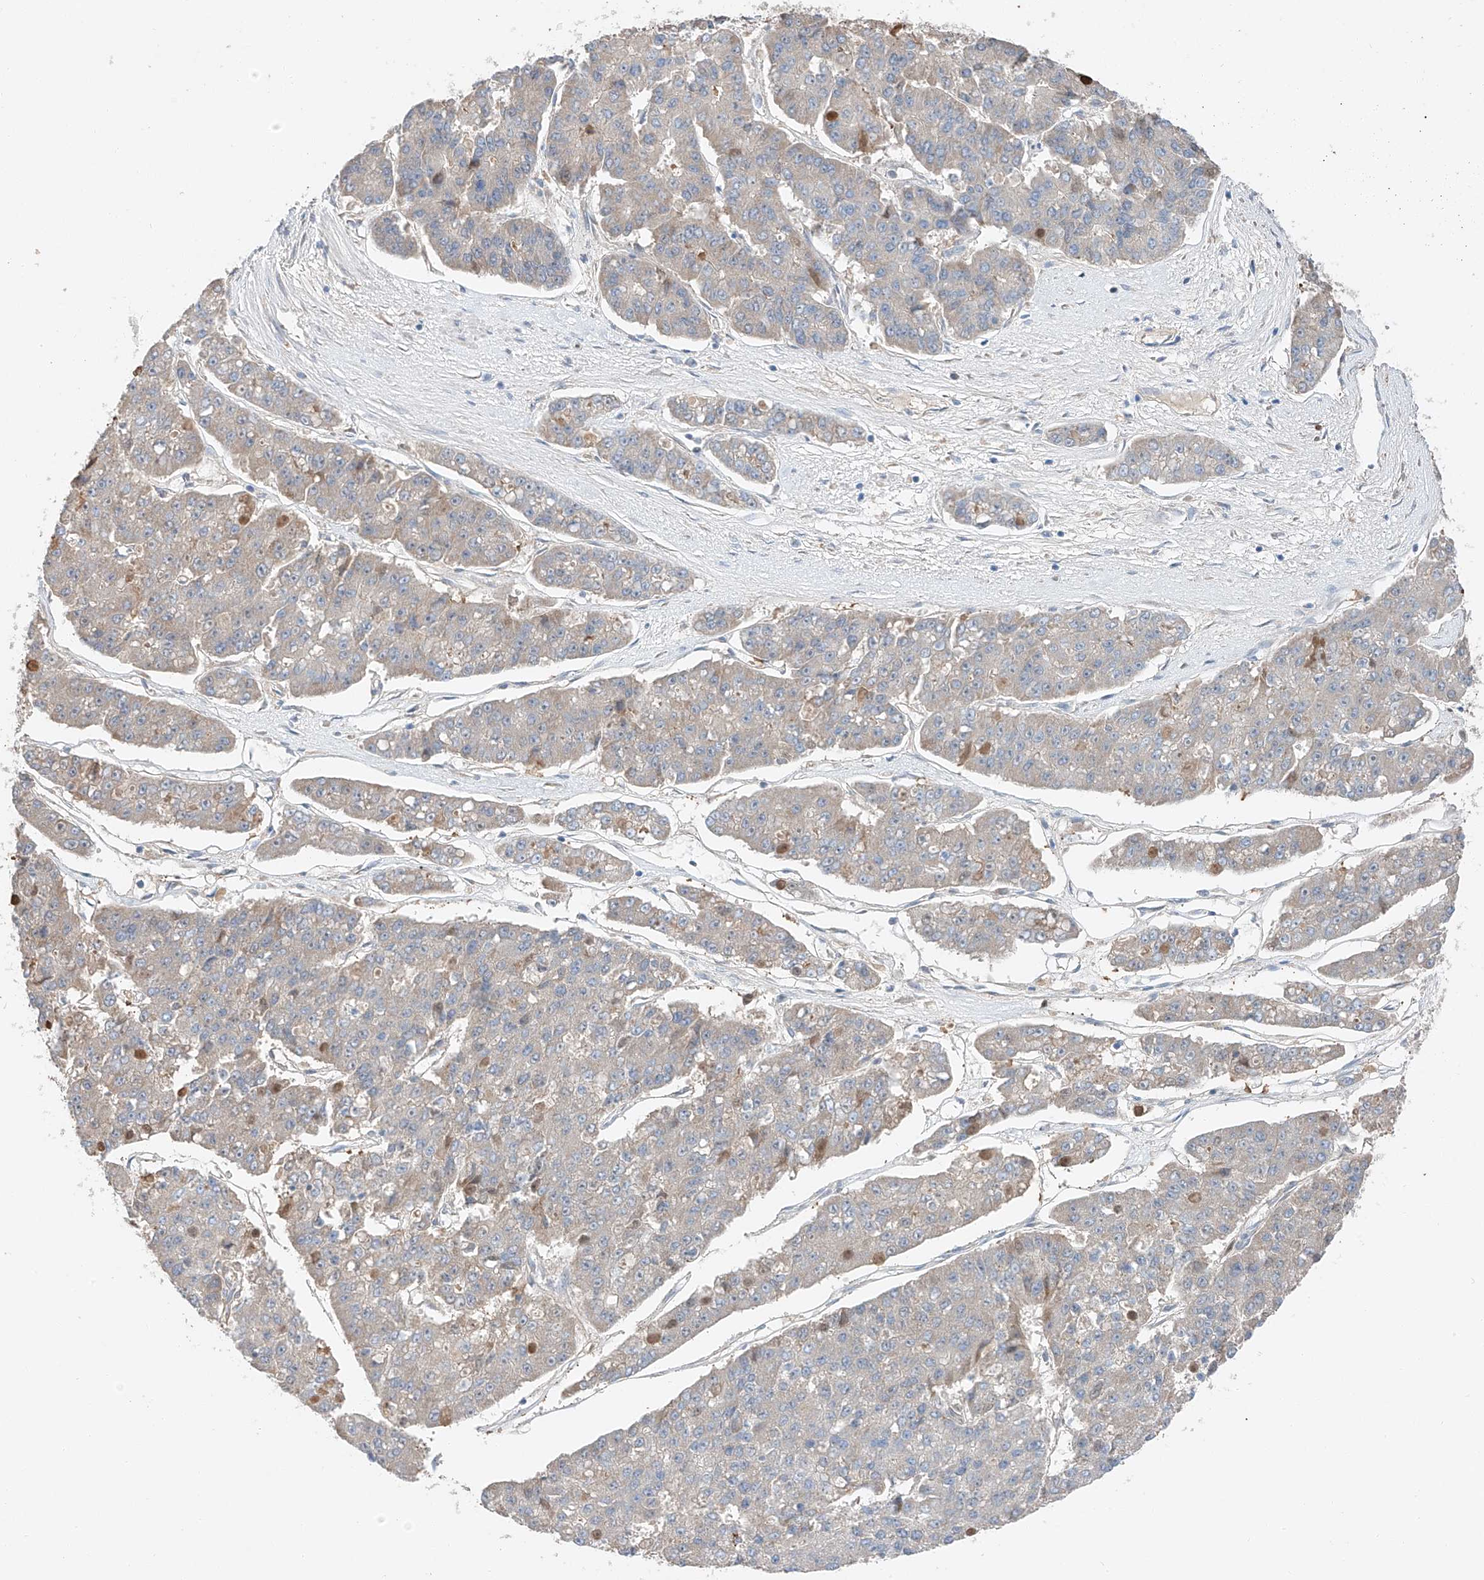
{"staining": {"intensity": "negative", "quantity": "none", "location": "none"}, "tissue": "pancreatic cancer", "cell_type": "Tumor cells", "image_type": "cancer", "snomed": [{"axis": "morphology", "description": "Adenocarcinoma, NOS"}, {"axis": "topography", "description": "Pancreas"}], "caption": "Immunohistochemistry (IHC) image of neoplastic tissue: human adenocarcinoma (pancreatic) stained with DAB (3,3'-diaminobenzidine) demonstrates no significant protein expression in tumor cells.", "gene": "RUSC1", "patient": {"sex": "male", "age": 50}}